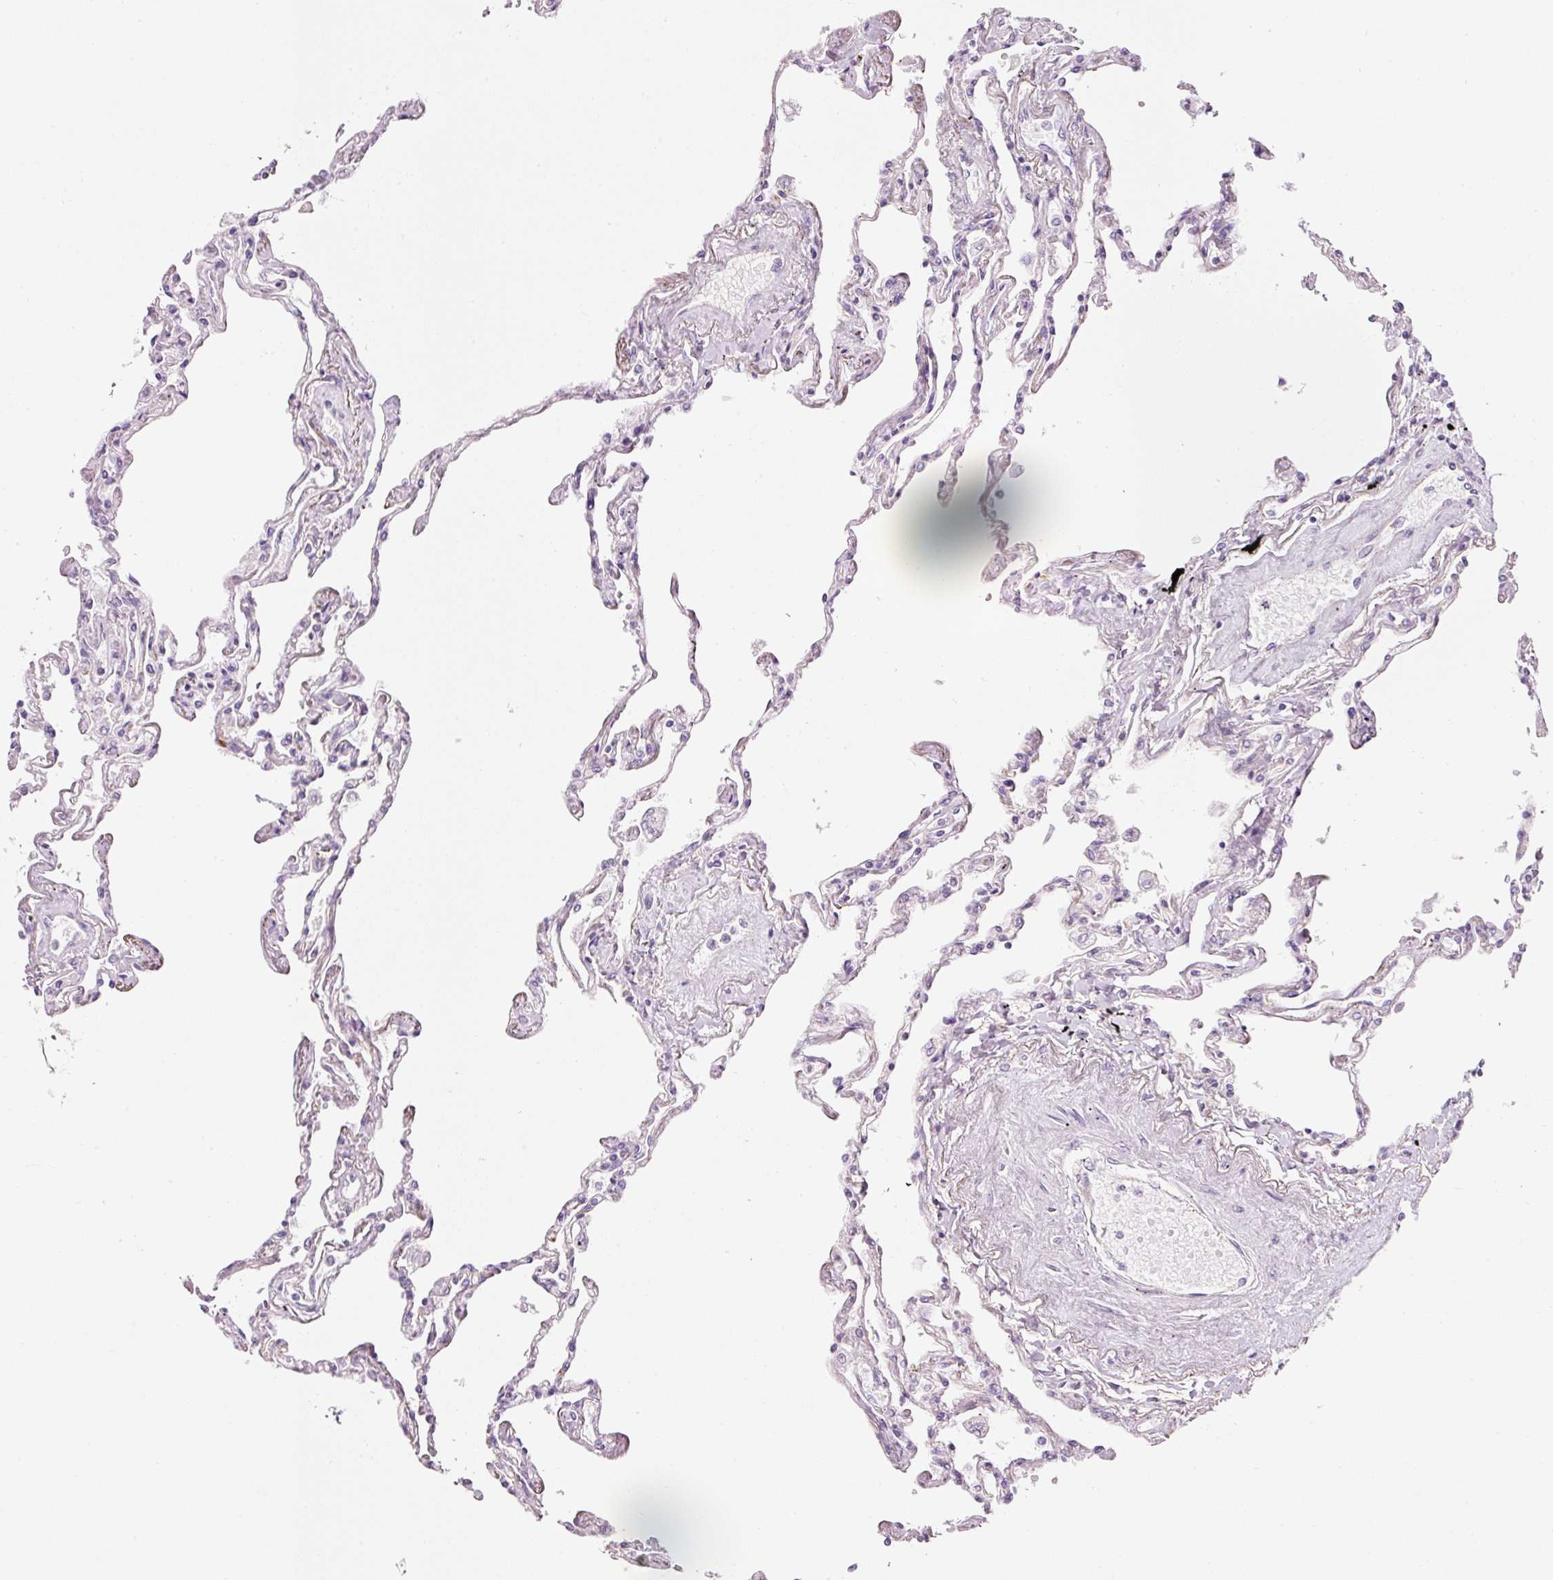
{"staining": {"intensity": "negative", "quantity": "none", "location": "none"}, "tissue": "lung", "cell_type": "Alveolar cells", "image_type": "normal", "snomed": [{"axis": "morphology", "description": "Normal tissue, NOS"}, {"axis": "topography", "description": "Lung"}], "caption": "The photomicrograph demonstrates no significant positivity in alveolar cells of lung.", "gene": "HSPA4L", "patient": {"sex": "female", "age": 67}}